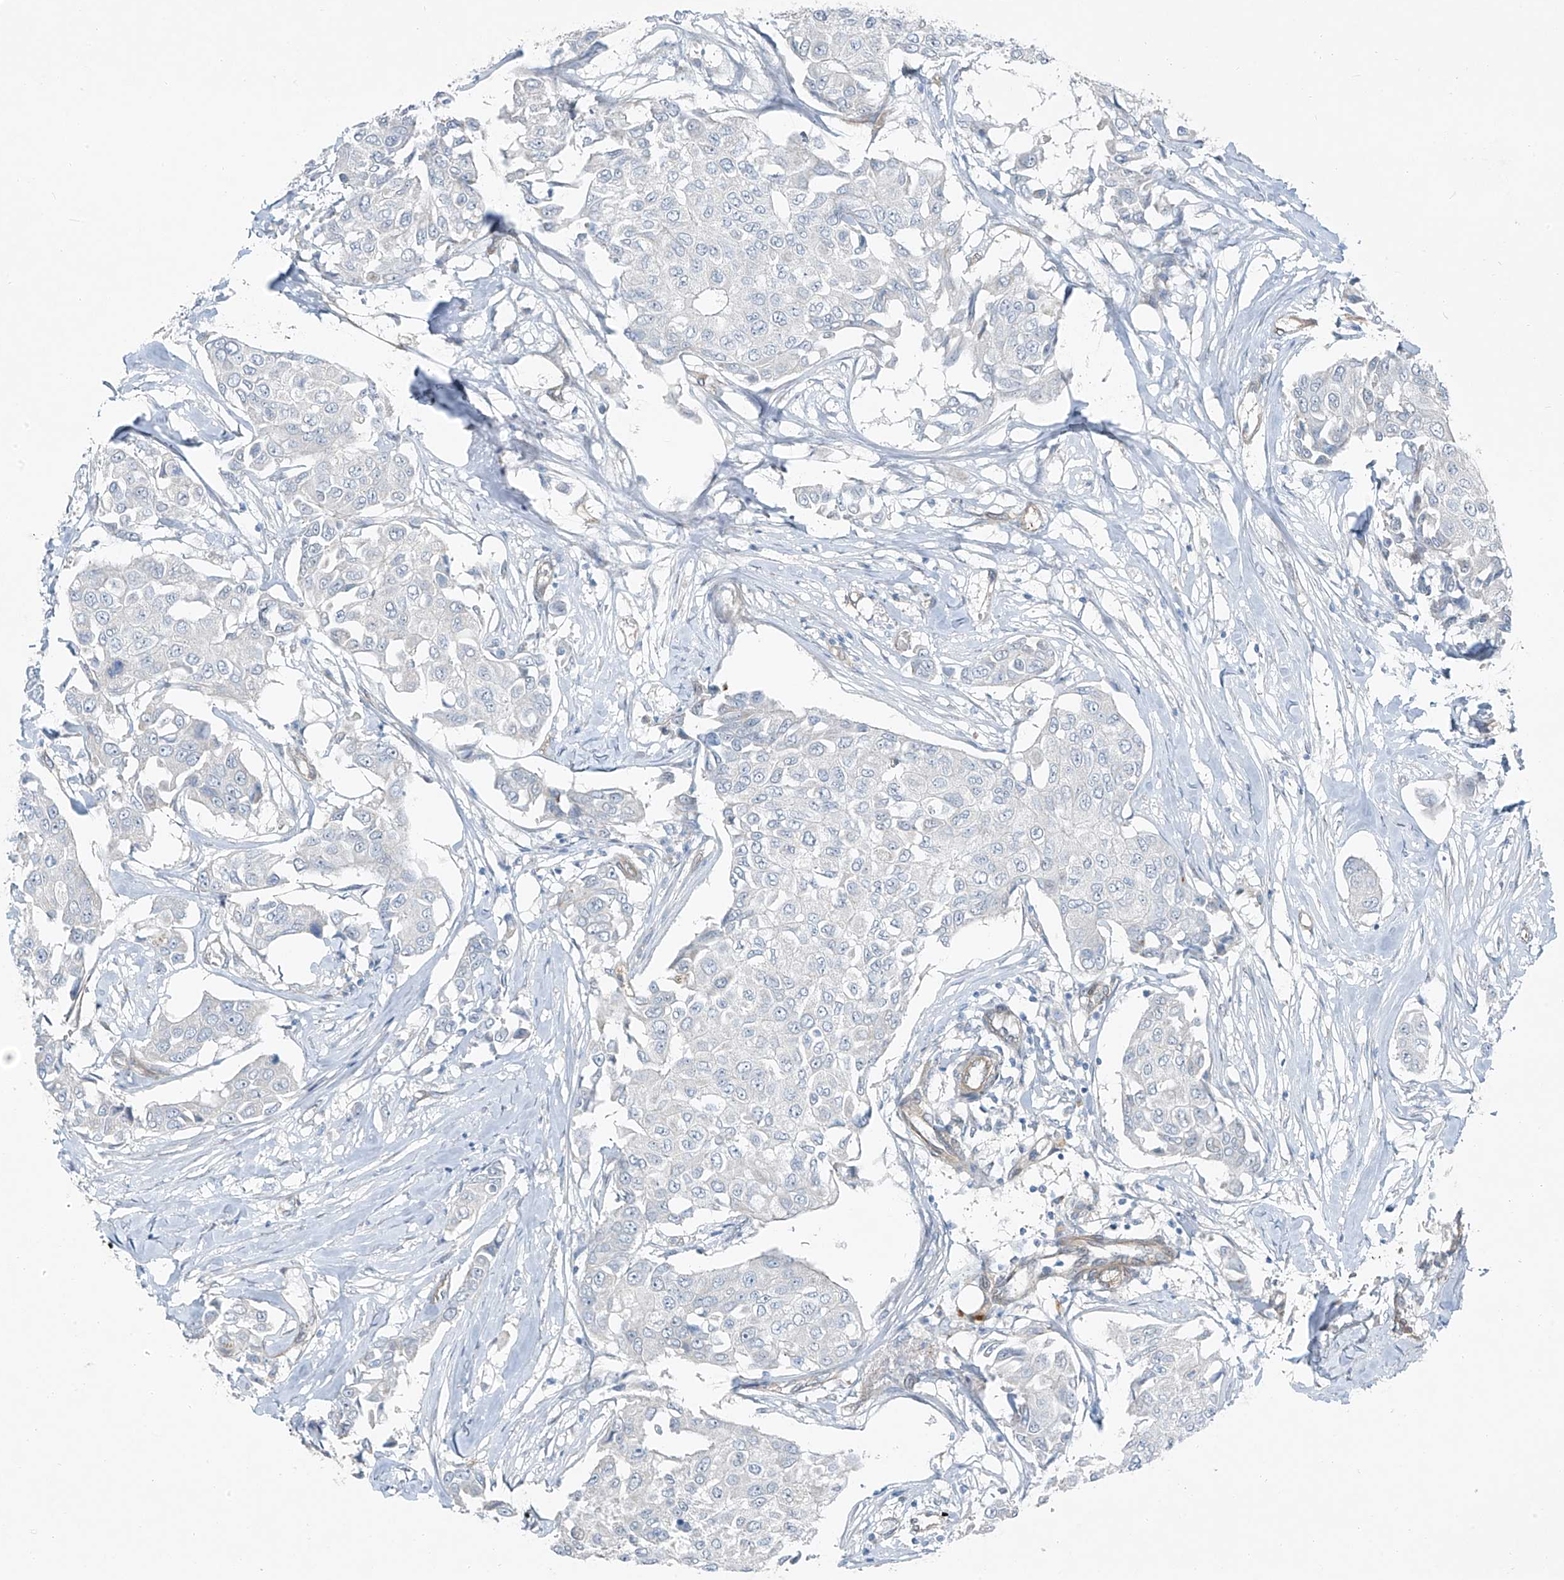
{"staining": {"intensity": "negative", "quantity": "none", "location": "none"}, "tissue": "breast cancer", "cell_type": "Tumor cells", "image_type": "cancer", "snomed": [{"axis": "morphology", "description": "Duct carcinoma"}, {"axis": "topography", "description": "Breast"}], "caption": "Breast cancer (infiltrating ductal carcinoma) stained for a protein using immunohistochemistry (IHC) demonstrates no expression tumor cells.", "gene": "TNS2", "patient": {"sex": "female", "age": 80}}